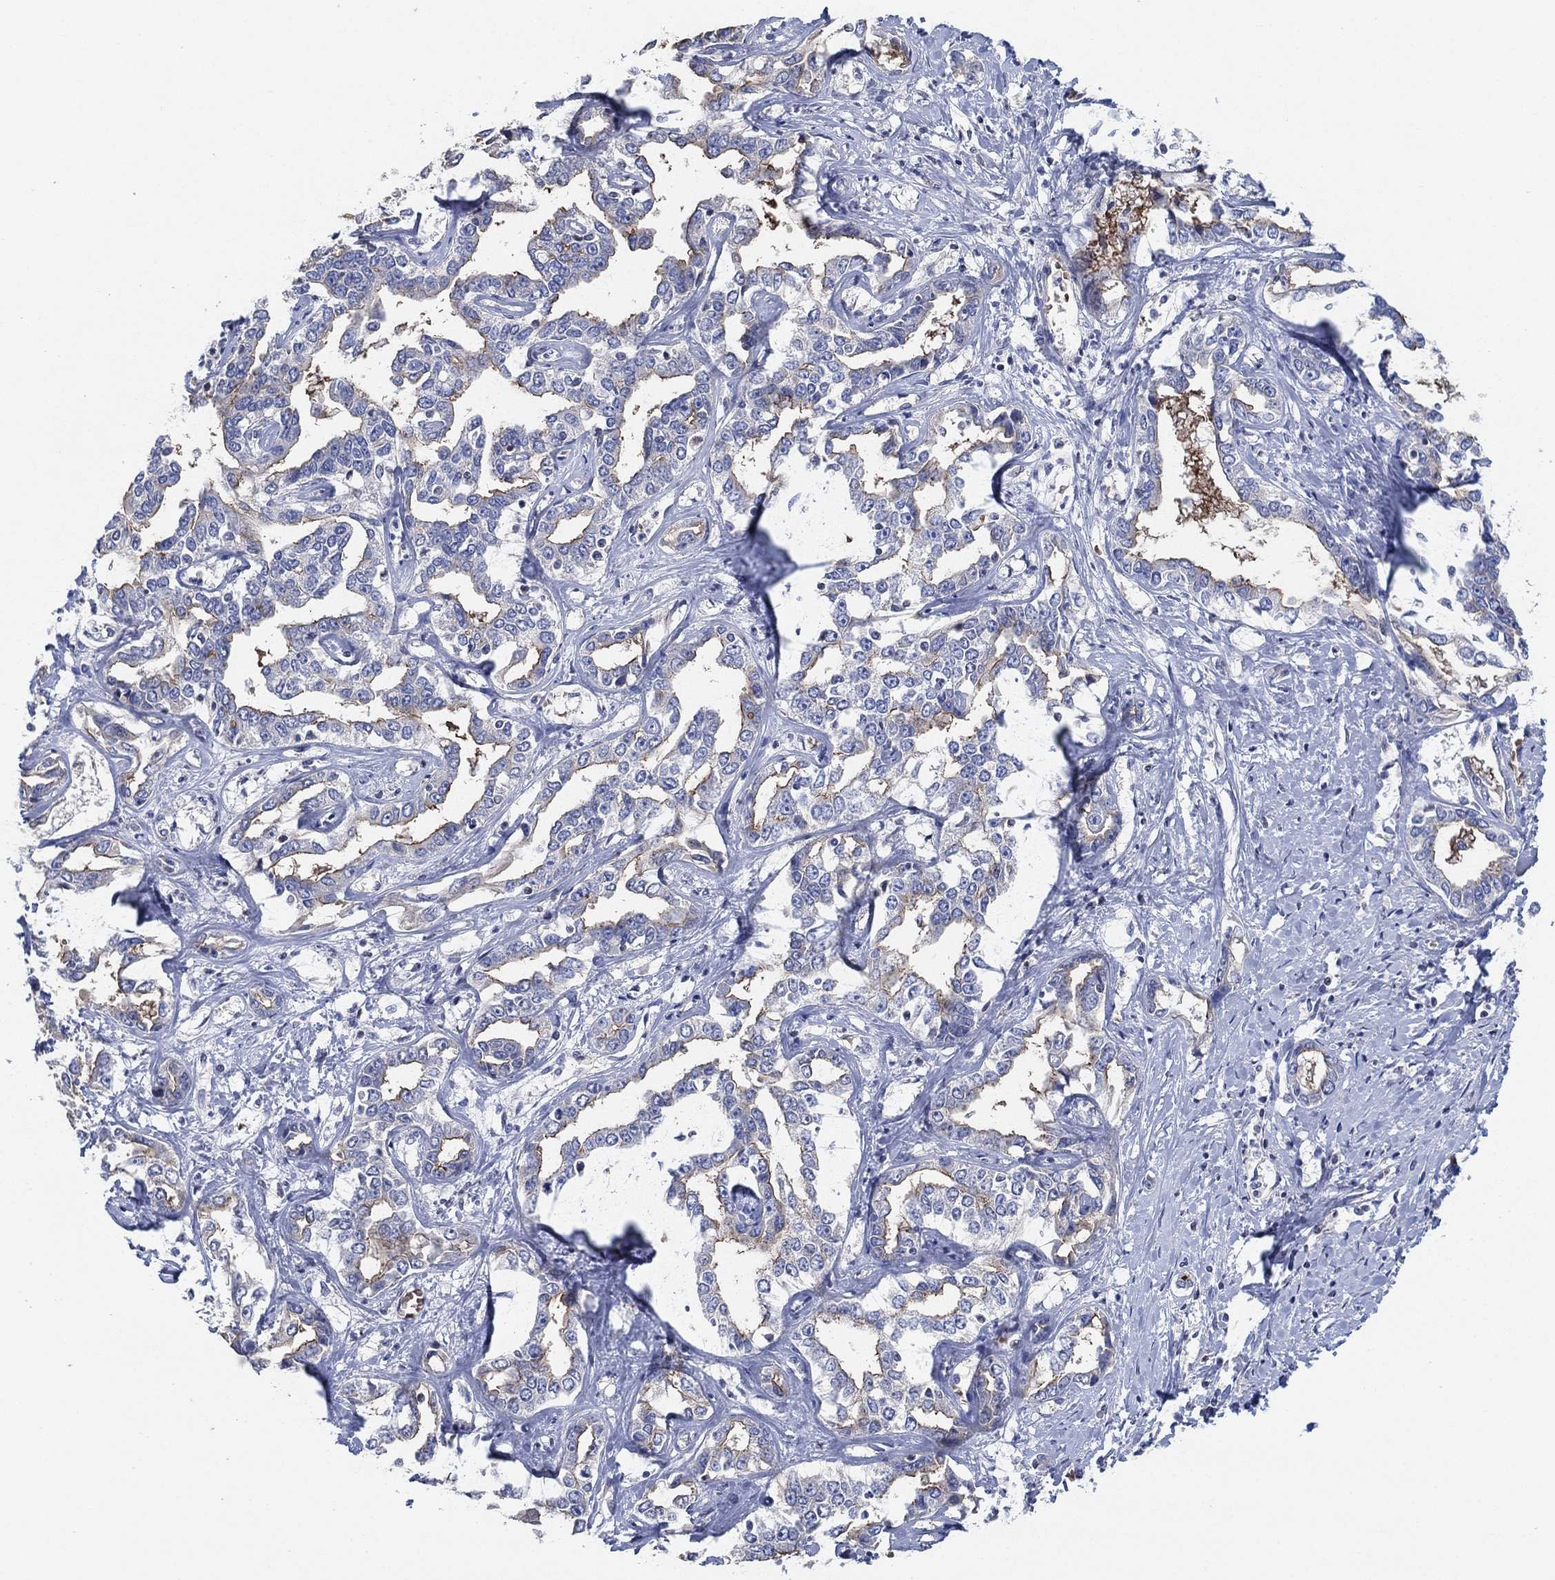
{"staining": {"intensity": "moderate", "quantity": "25%-75%", "location": "cytoplasmic/membranous"}, "tissue": "liver cancer", "cell_type": "Tumor cells", "image_type": "cancer", "snomed": [{"axis": "morphology", "description": "Cholangiocarcinoma"}, {"axis": "topography", "description": "Liver"}], "caption": "Protein staining of liver cholangiocarcinoma tissue displays moderate cytoplasmic/membranous staining in about 25%-75% of tumor cells.", "gene": "CFTR", "patient": {"sex": "male", "age": 59}}